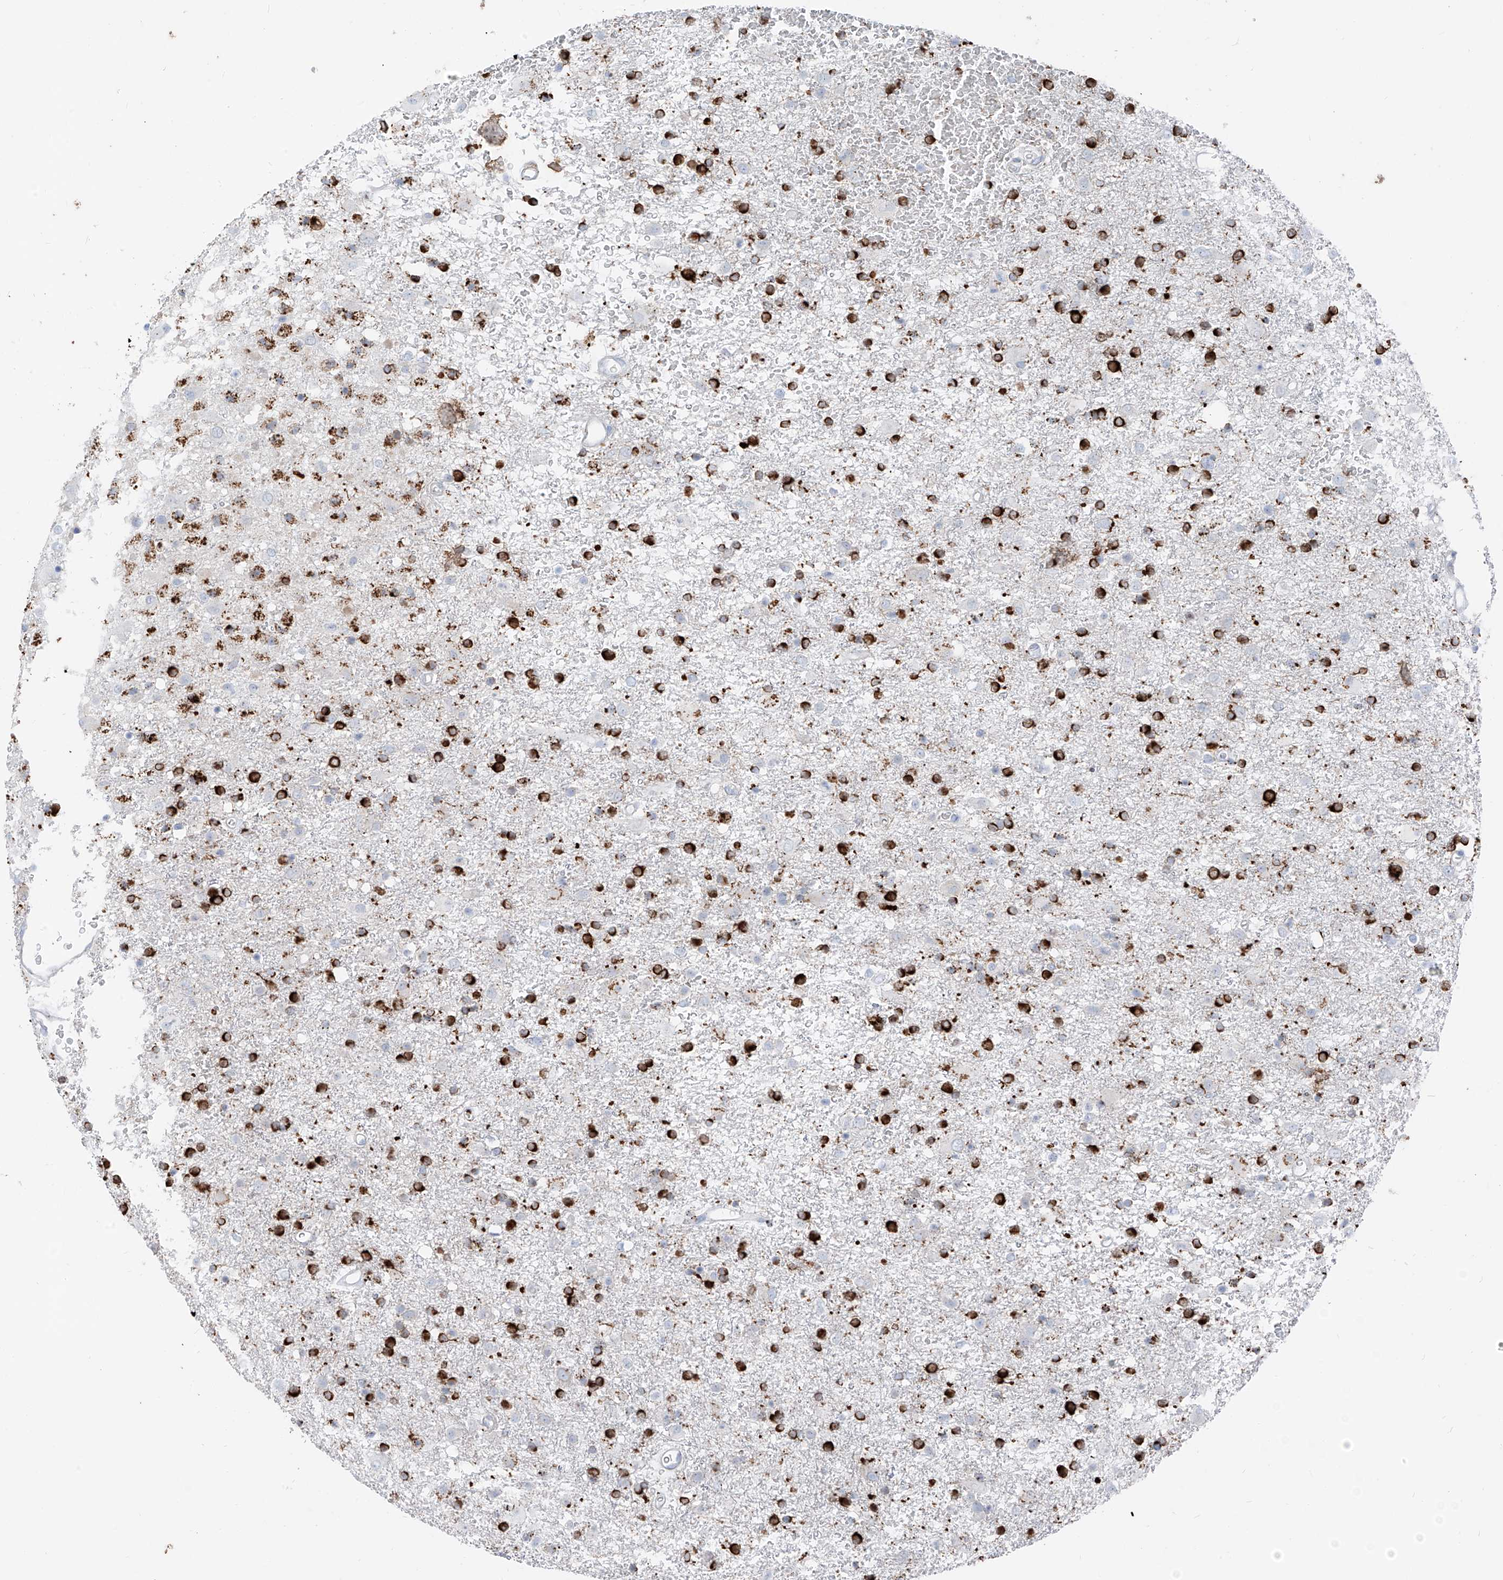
{"staining": {"intensity": "strong", "quantity": ">75%", "location": "cytoplasmic/membranous"}, "tissue": "glioma", "cell_type": "Tumor cells", "image_type": "cancer", "snomed": [{"axis": "morphology", "description": "Glioma, malignant, Low grade"}, {"axis": "topography", "description": "Brain"}], "caption": "A high amount of strong cytoplasmic/membranous staining is seen in about >75% of tumor cells in low-grade glioma (malignant) tissue. (Stains: DAB in brown, nuclei in blue, Microscopy: brightfield microscopy at high magnification).", "gene": "GPR137C", "patient": {"sex": "male", "age": 65}}